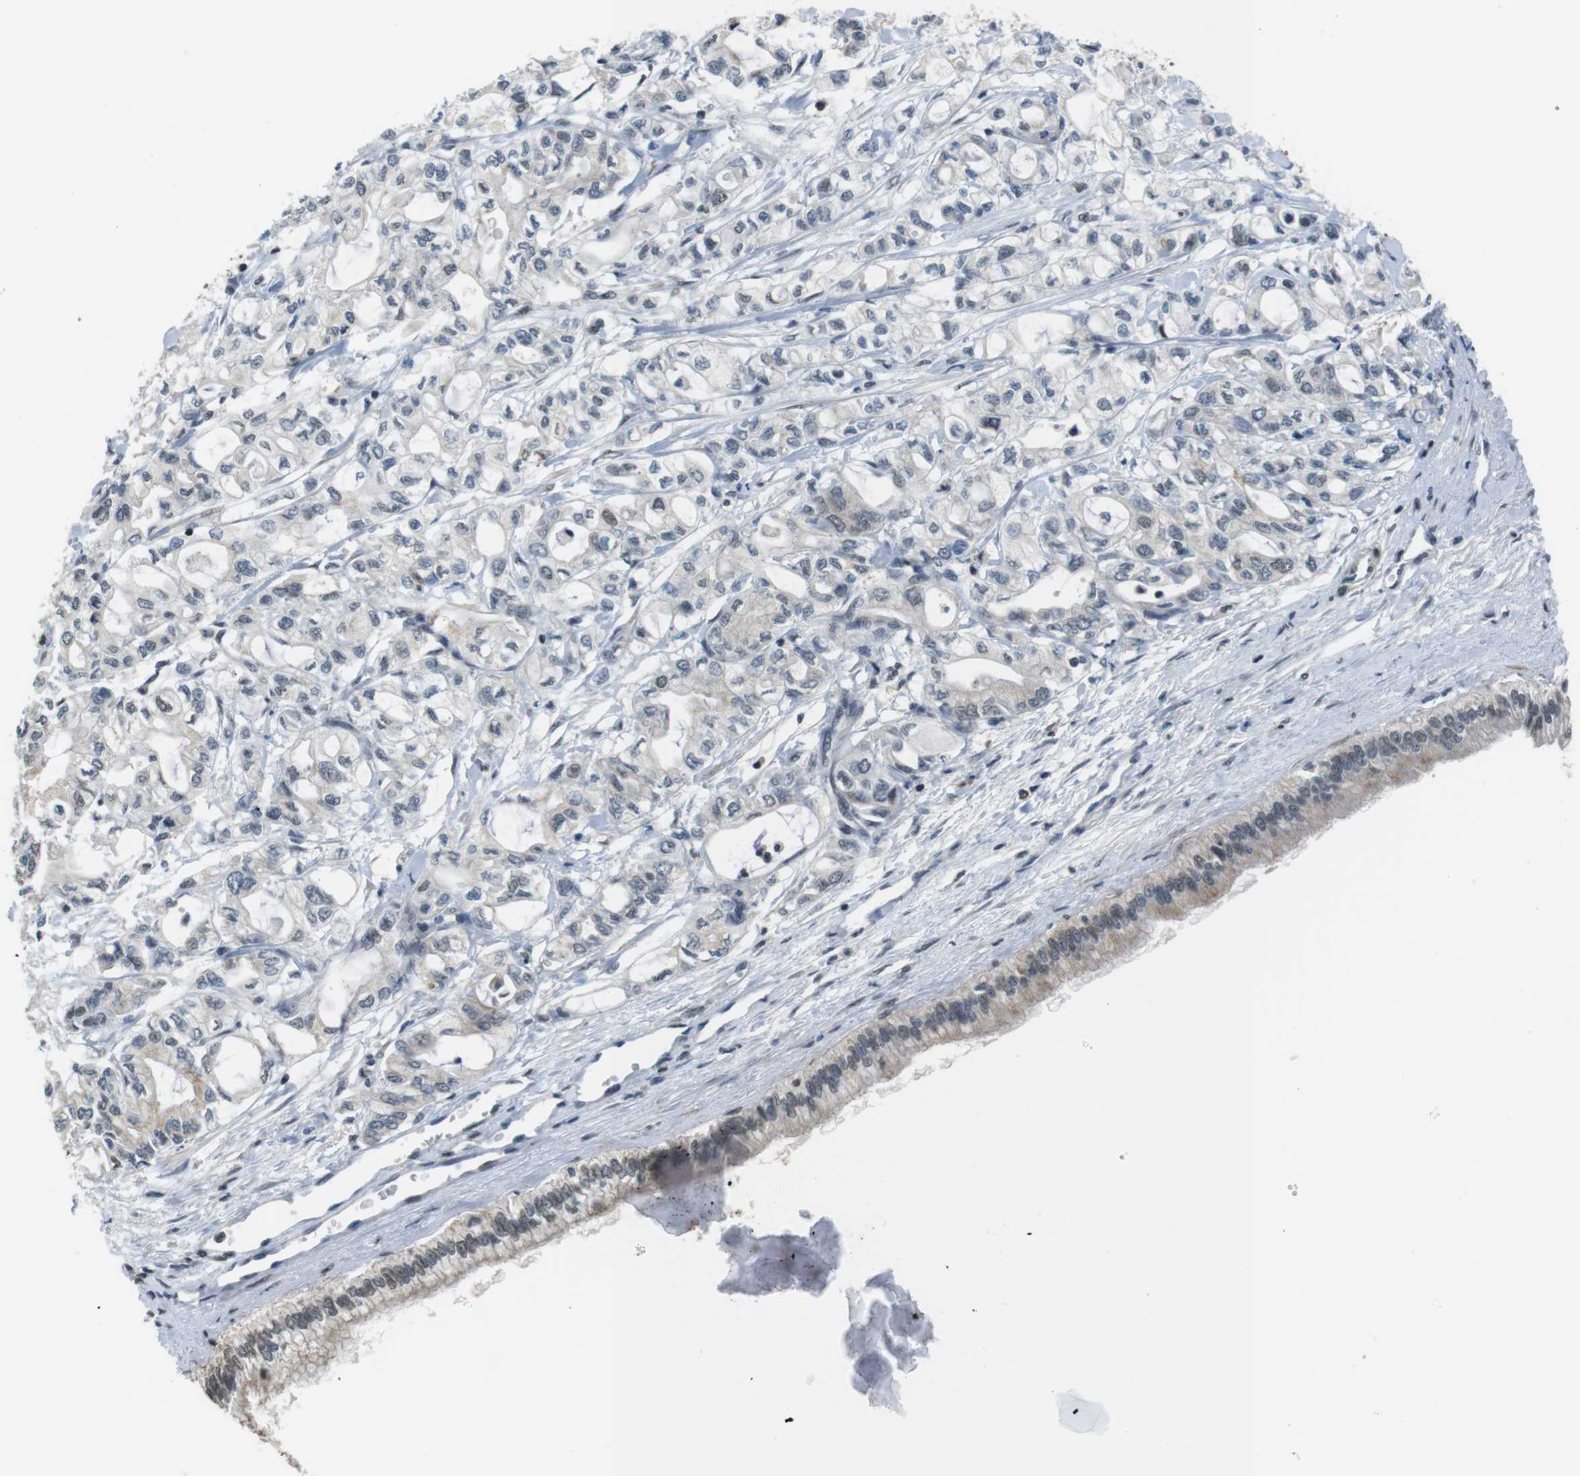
{"staining": {"intensity": "negative", "quantity": "none", "location": "none"}, "tissue": "pancreatic cancer", "cell_type": "Tumor cells", "image_type": "cancer", "snomed": [{"axis": "morphology", "description": "Adenocarcinoma, NOS"}, {"axis": "topography", "description": "Pancreas"}], "caption": "There is no significant expression in tumor cells of pancreatic adenocarcinoma.", "gene": "USP7", "patient": {"sex": "male", "age": 79}}